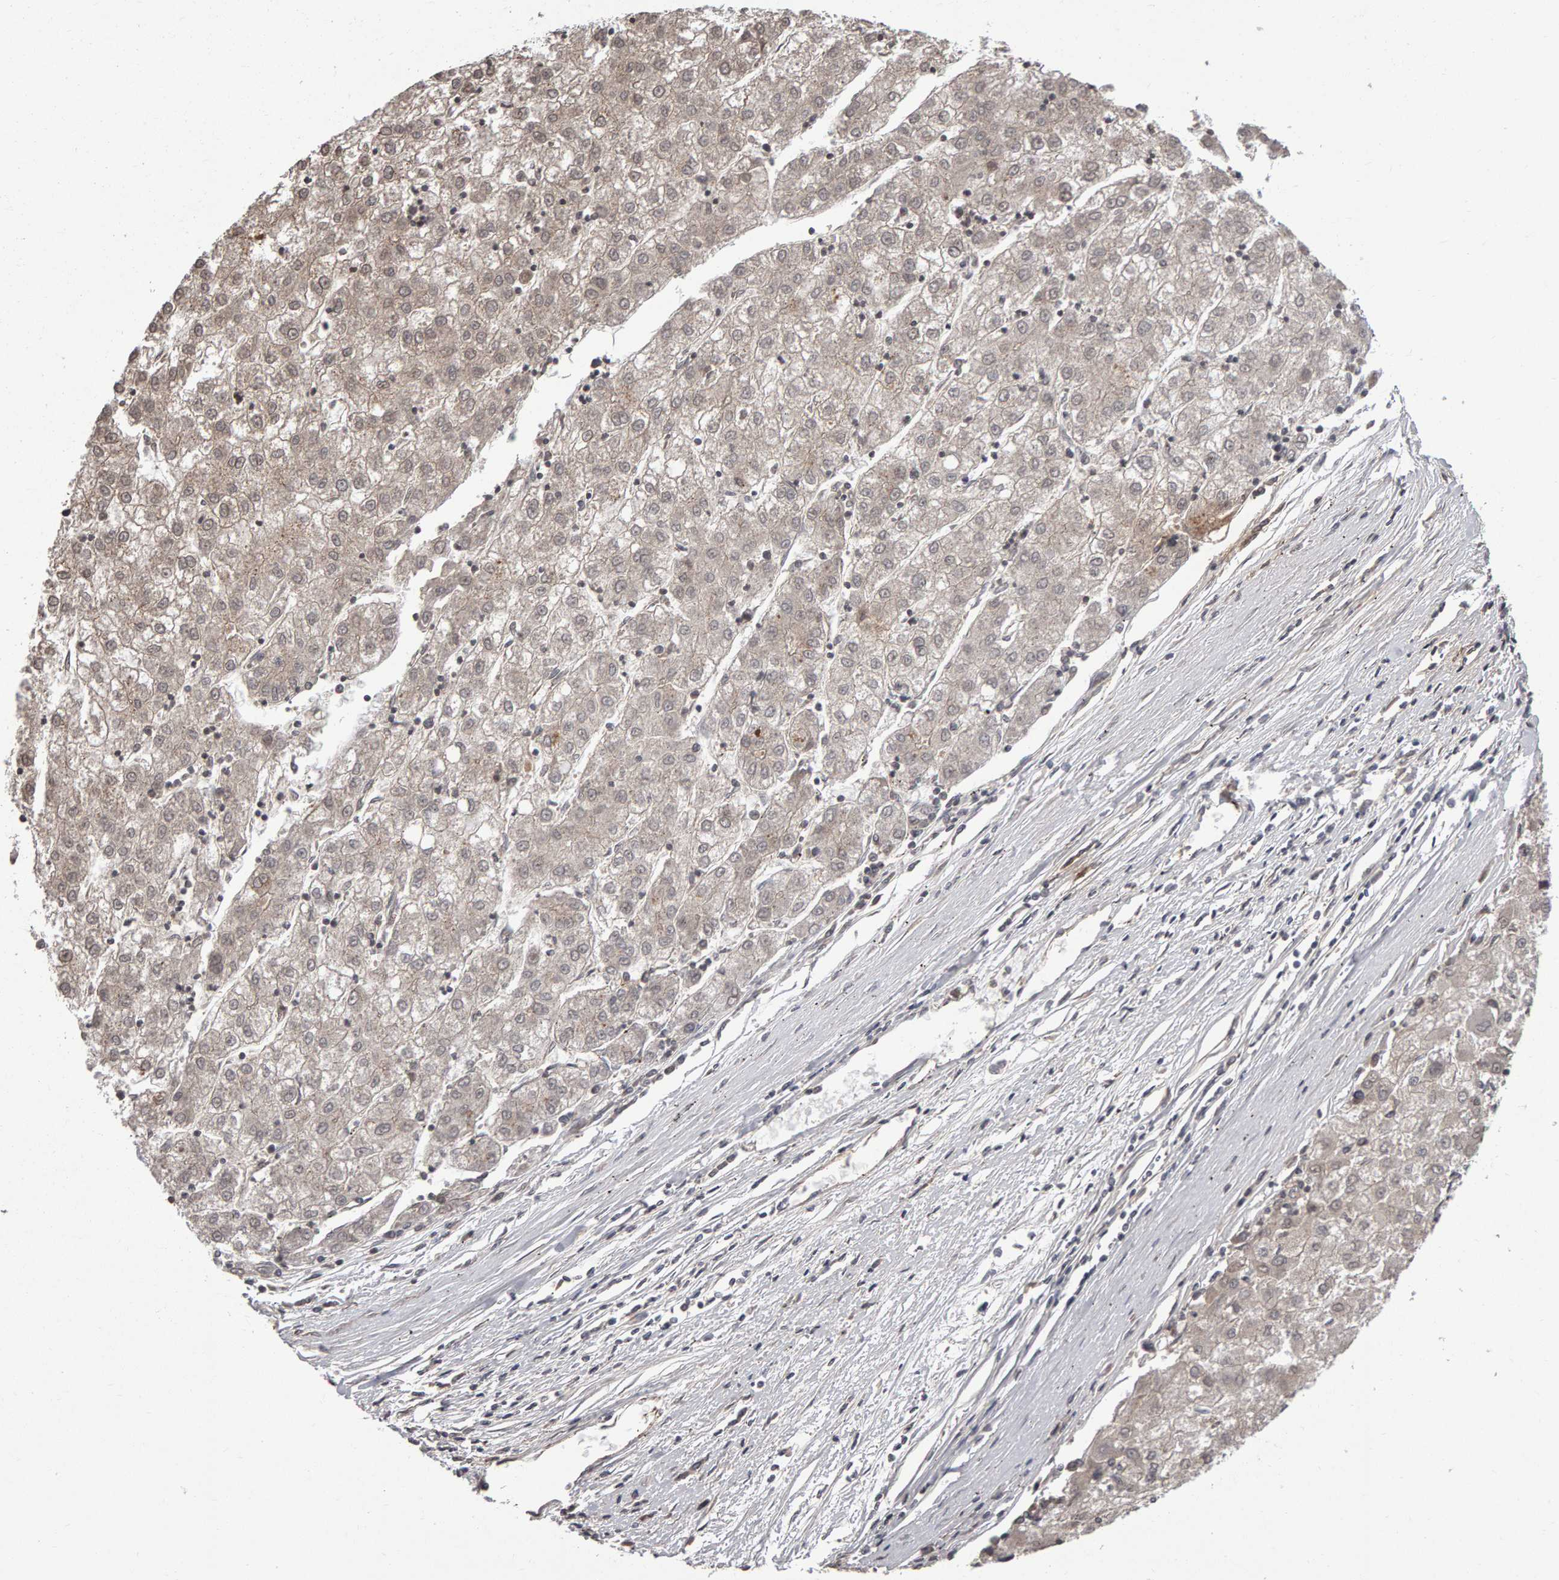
{"staining": {"intensity": "negative", "quantity": "none", "location": "none"}, "tissue": "liver cancer", "cell_type": "Tumor cells", "image_type": "cancer", "snomed": [{"axis": "morphology", "description": "Carcinoma, Hepatocellular, NOS"}, {"axis": "topography", "description": "Liver"}], "caption": "Immunohistochemistry of hepatocellular carcinoma (liver) displays no staining in tumor cells.", "gene": "SCRIB", "patient": {"sex": "male", "age": 72}}